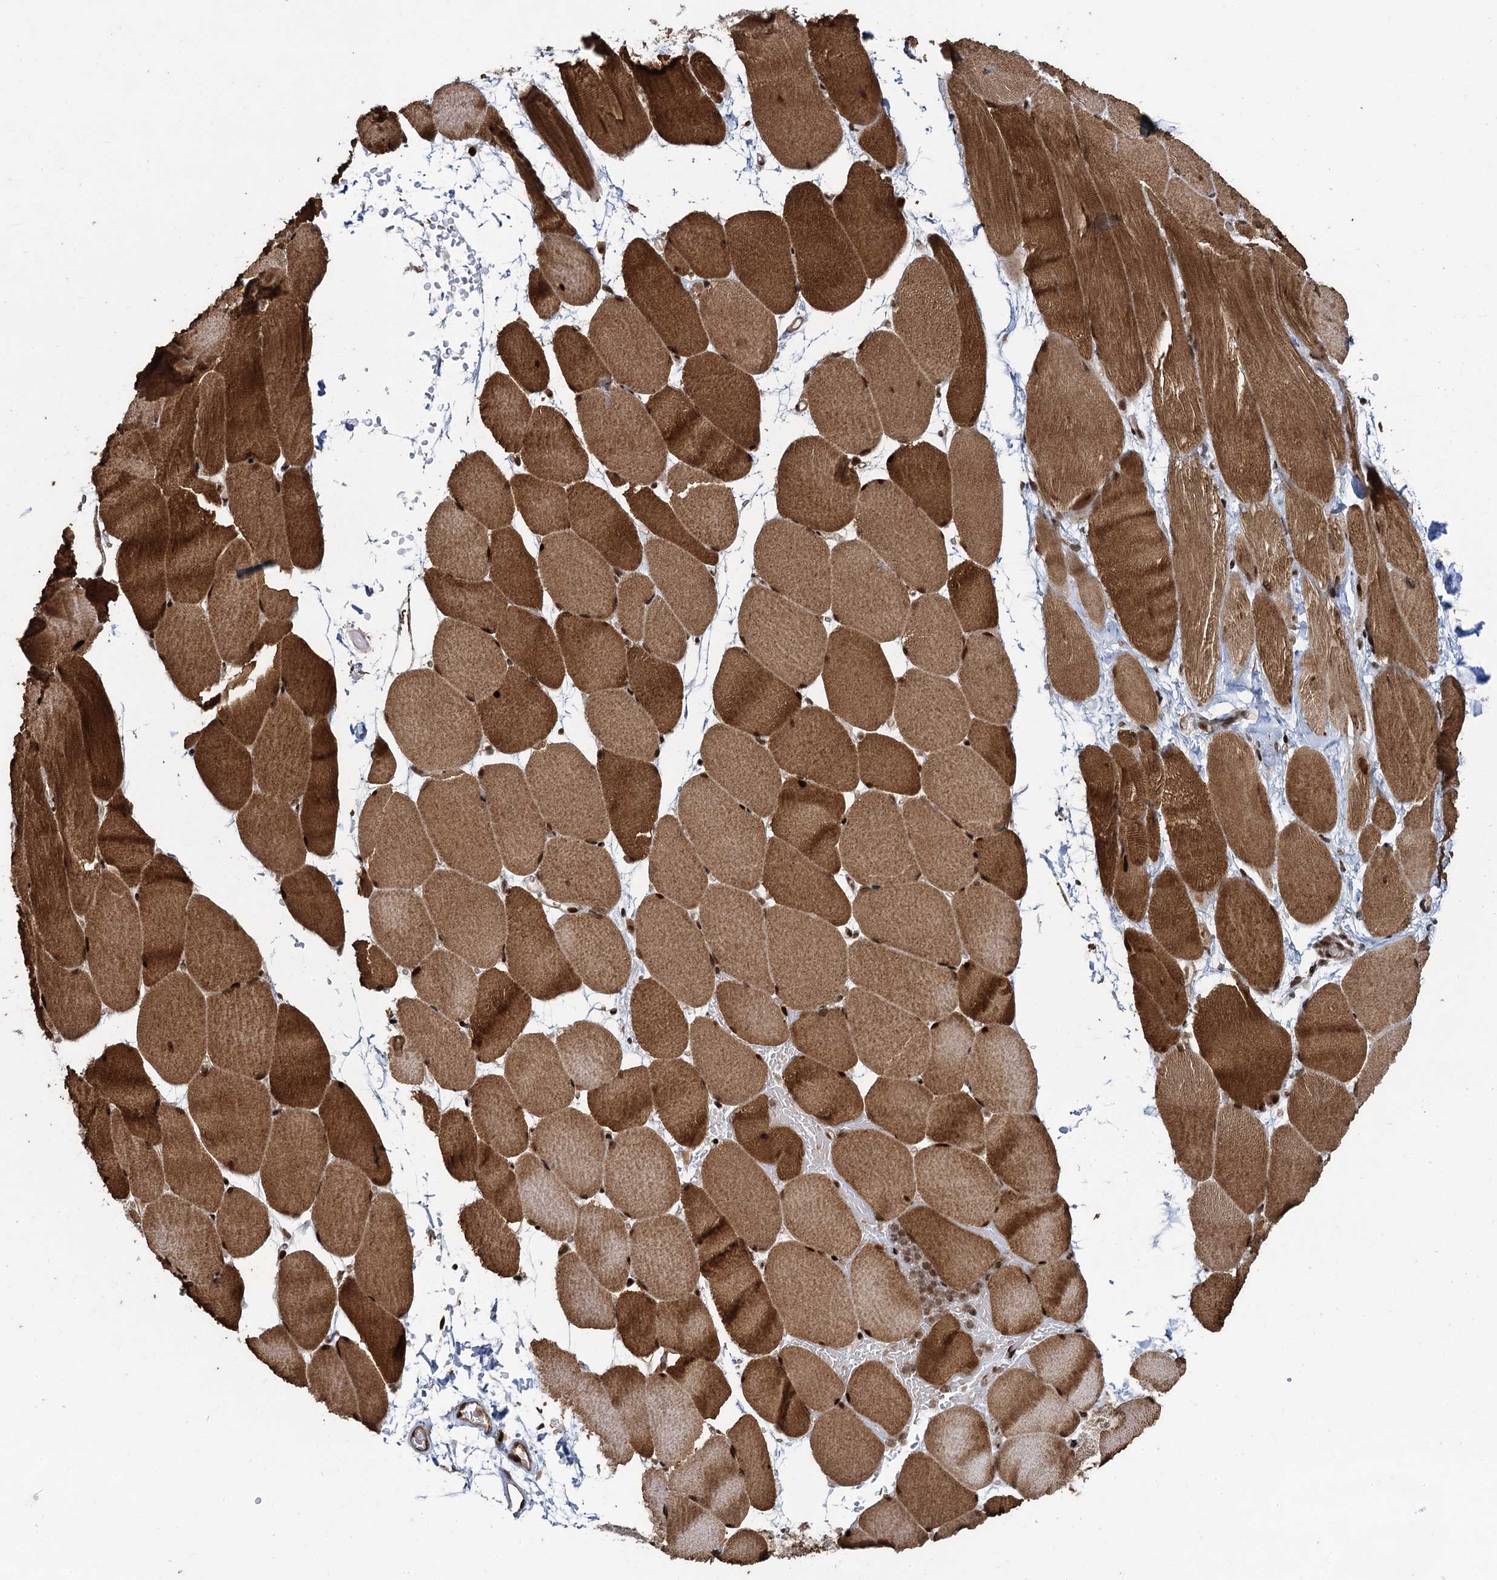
{"staining": {"intensity": "moderate", "quantity": ">75%", "location": "cytoplasmic/membranous,nuclear"}, "tissue": "skeletal muscle", "cell_type": "Myocytes", "image_type": "normal", "snomed": [{"axis": "morphology", "description": "Normal tissue, NOS"}, {"axis": "topography", "description": "Skeletal muscle"}, {"axis": "topography", "description": "Parathyroid gland"}], "caption": "This micrograph demonstrates IHC staining of benign skeletal muscle, with medium moderate cytoplasmic/membranous,nuclear positivity in approximately >75% of myocytes.", "gene": "ZNF169", "patient": {"sex": "female", "age": 37}}